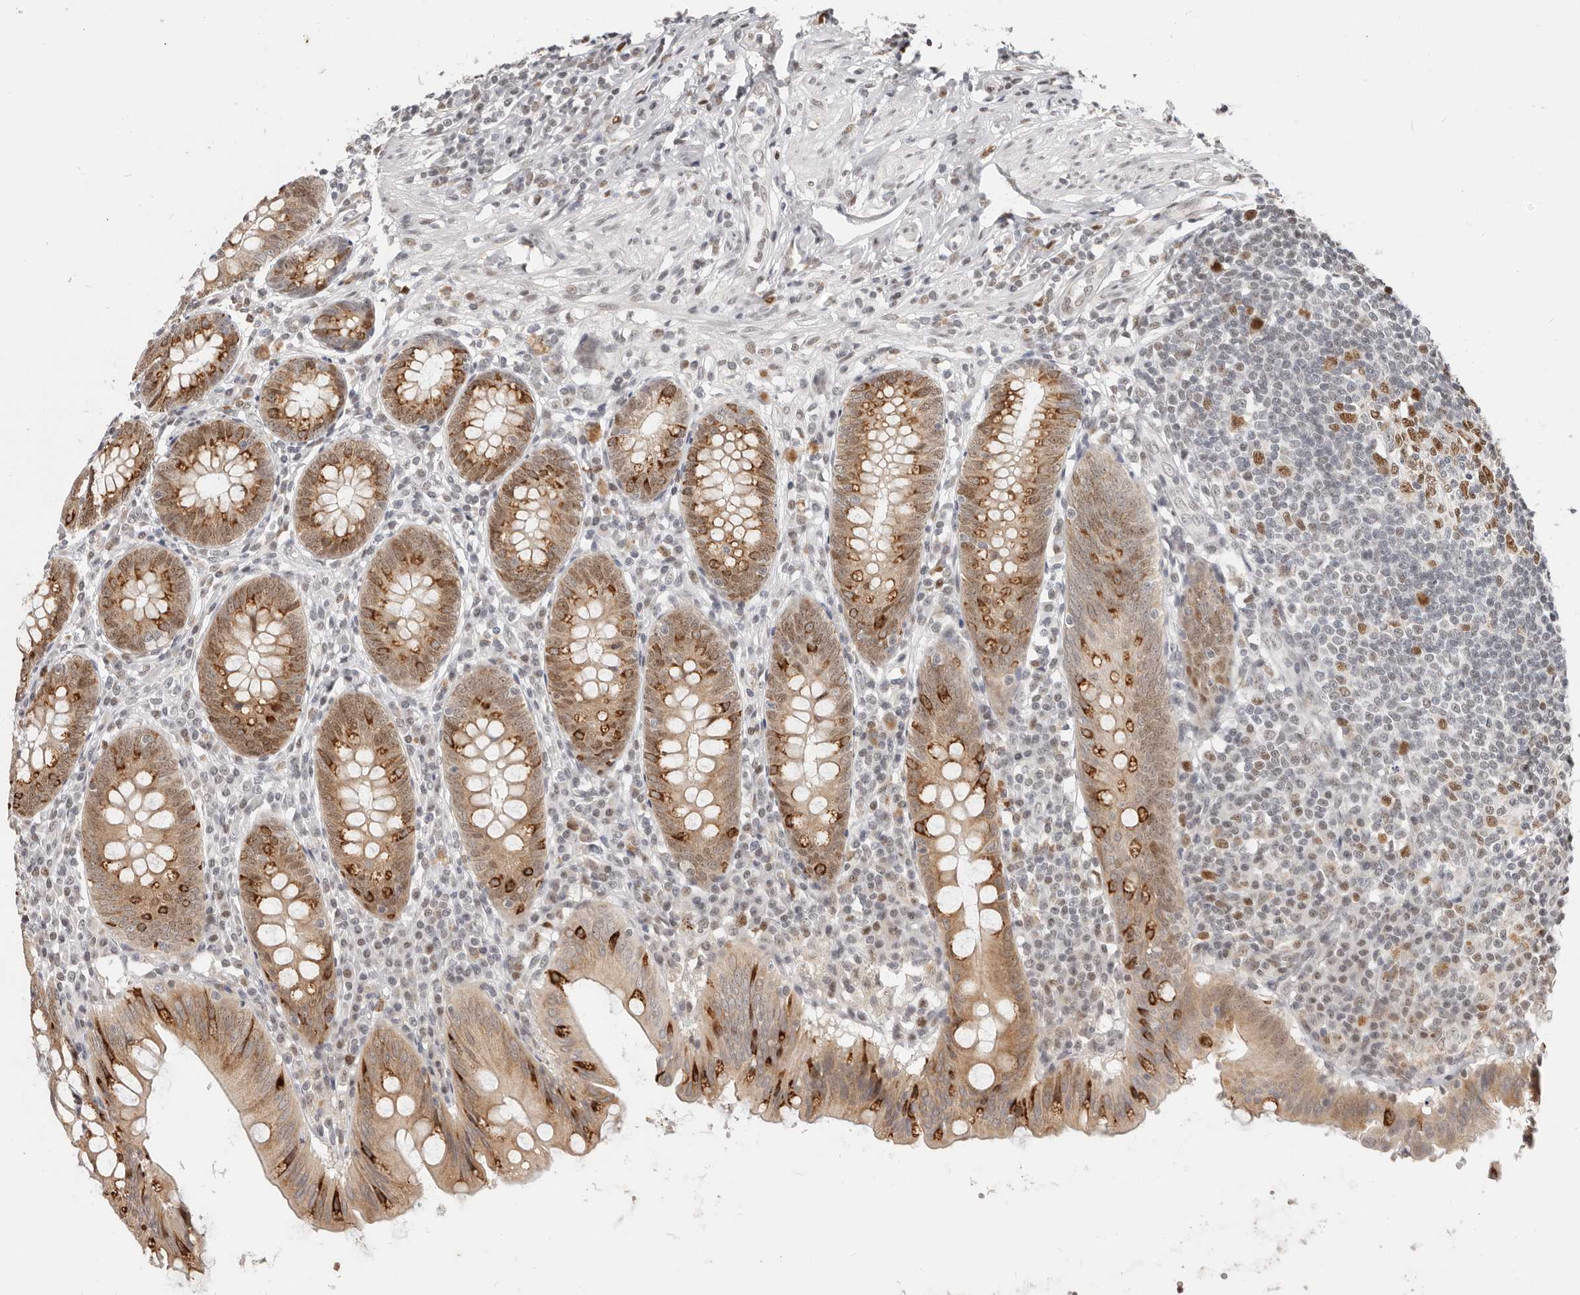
{"staining": {"intensity": "strong", "quantity": "25%-75%", "location": "cytoplasmic/membranous"}, "tissue": "appendix", "cell_type": "Glandular cells", "image_type": "normal", "snomed": [{"axis": "morphology", "description": "Normal tissue, NOS"}, {"axis": "topography", "description": "Appendix"}], "caption": "Immunohistochemistry (IHC) histopathology image of normal appendix: human appendix stained using IHC displays high levels of strong protein expression localized specifically in the cytoplasmic/membranous of glandular cells, appearing as a cytoplasmic/membranous brown color.", "gene": "RFC2", "patient": {"sex": "female", "age": 54}}